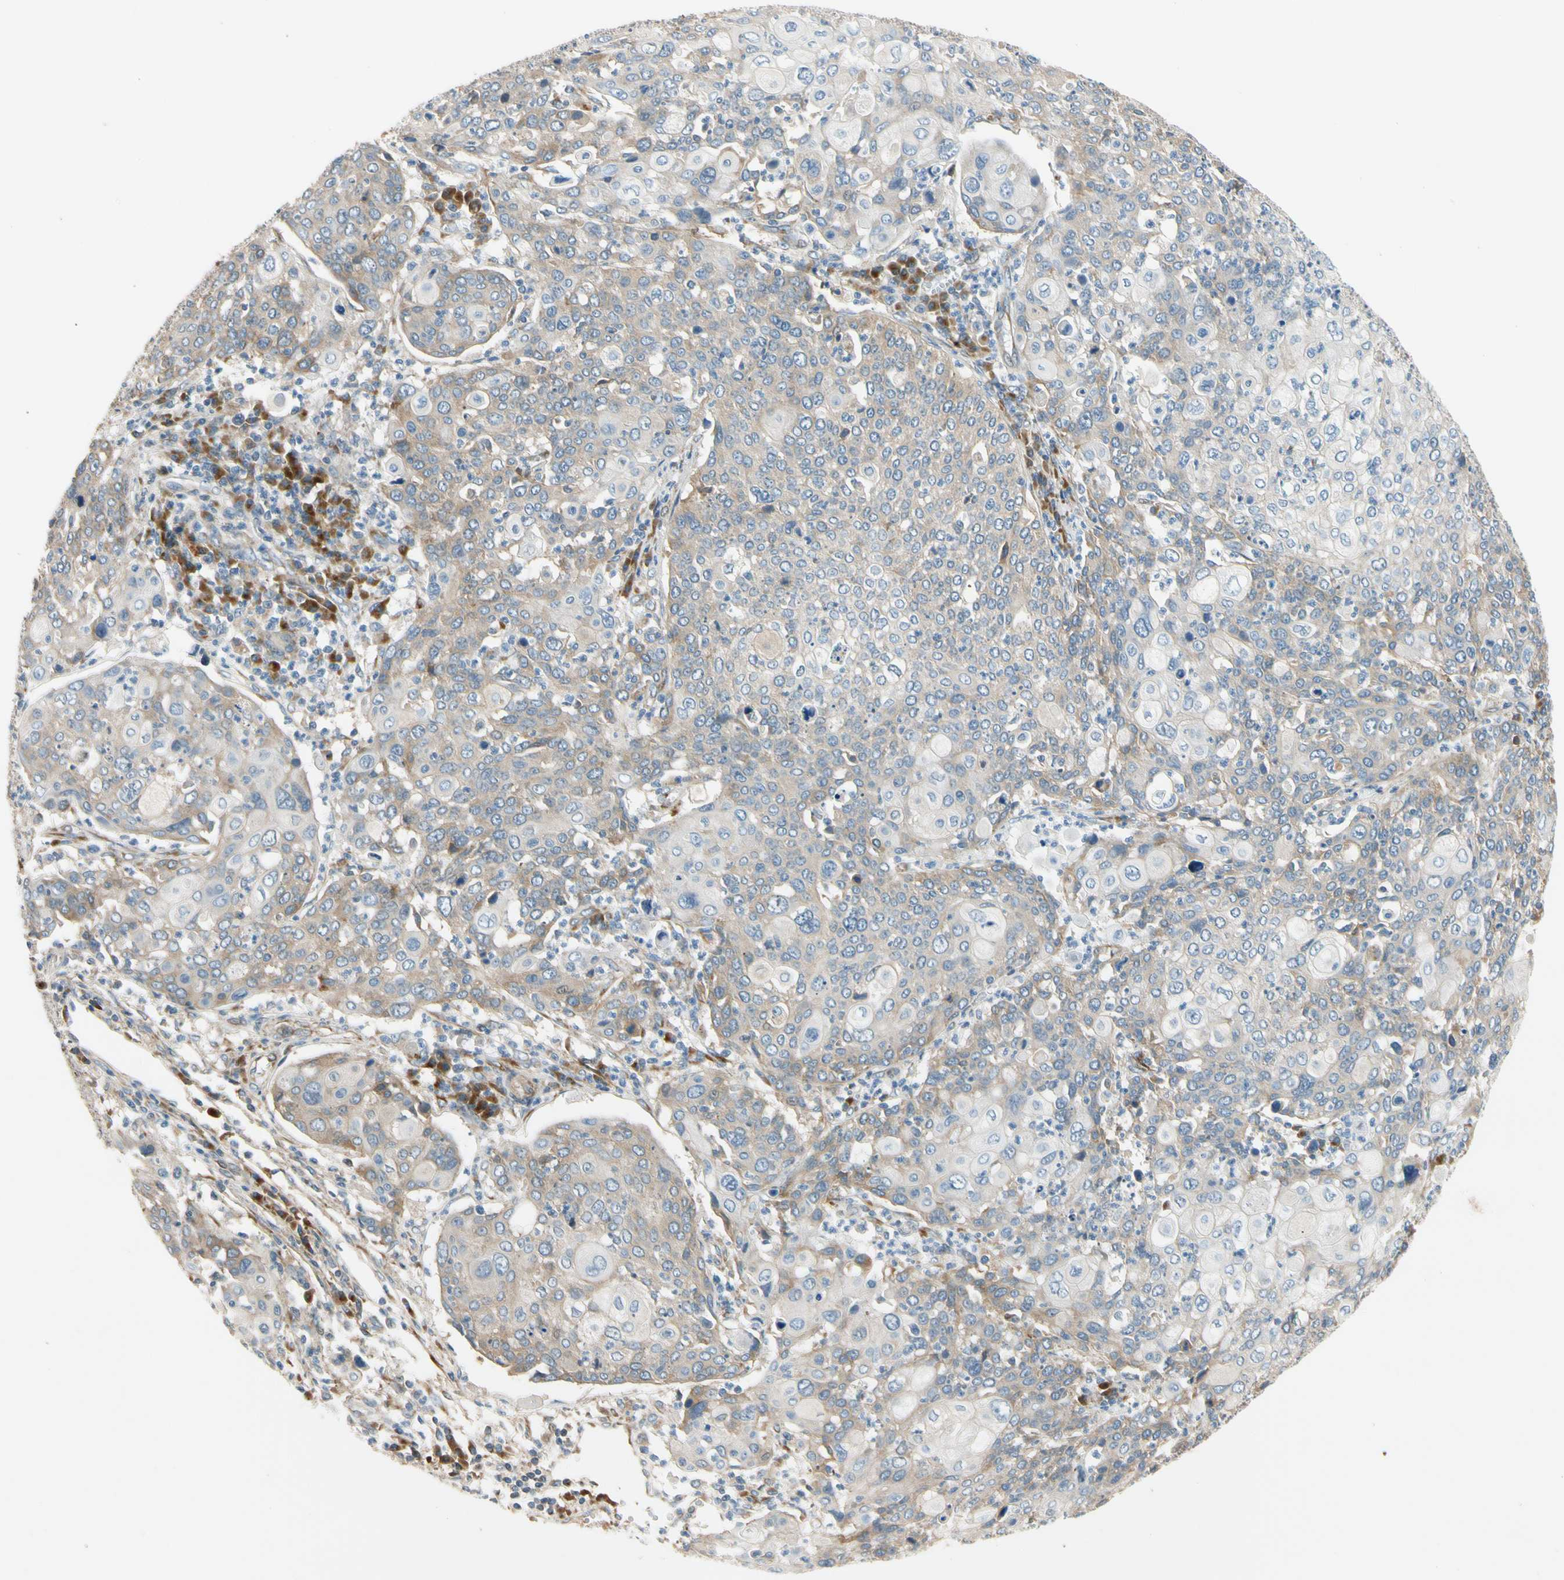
{"staining": {"intensity": "weak", "quantity": ">75%", "location": "cytoplasmic/membranous"}, "tissue": "cervical cancer", "cell_type": "Tumor cells", "image_type": "cancer", "snomed": [{"axis": "morphology", "description": "Squamous cell carcinoma, NOS"}, {"axis": "topography", "description": "Cervix"}], "caption": "Protein expression analysis of human squamous cell carcinoma (cervical) reveals weak cytoplasmic/membranous expression in approximately >75% of tumor cells.", "gene": "MST1R", "patient": {"sex": "female", "age": 40}}